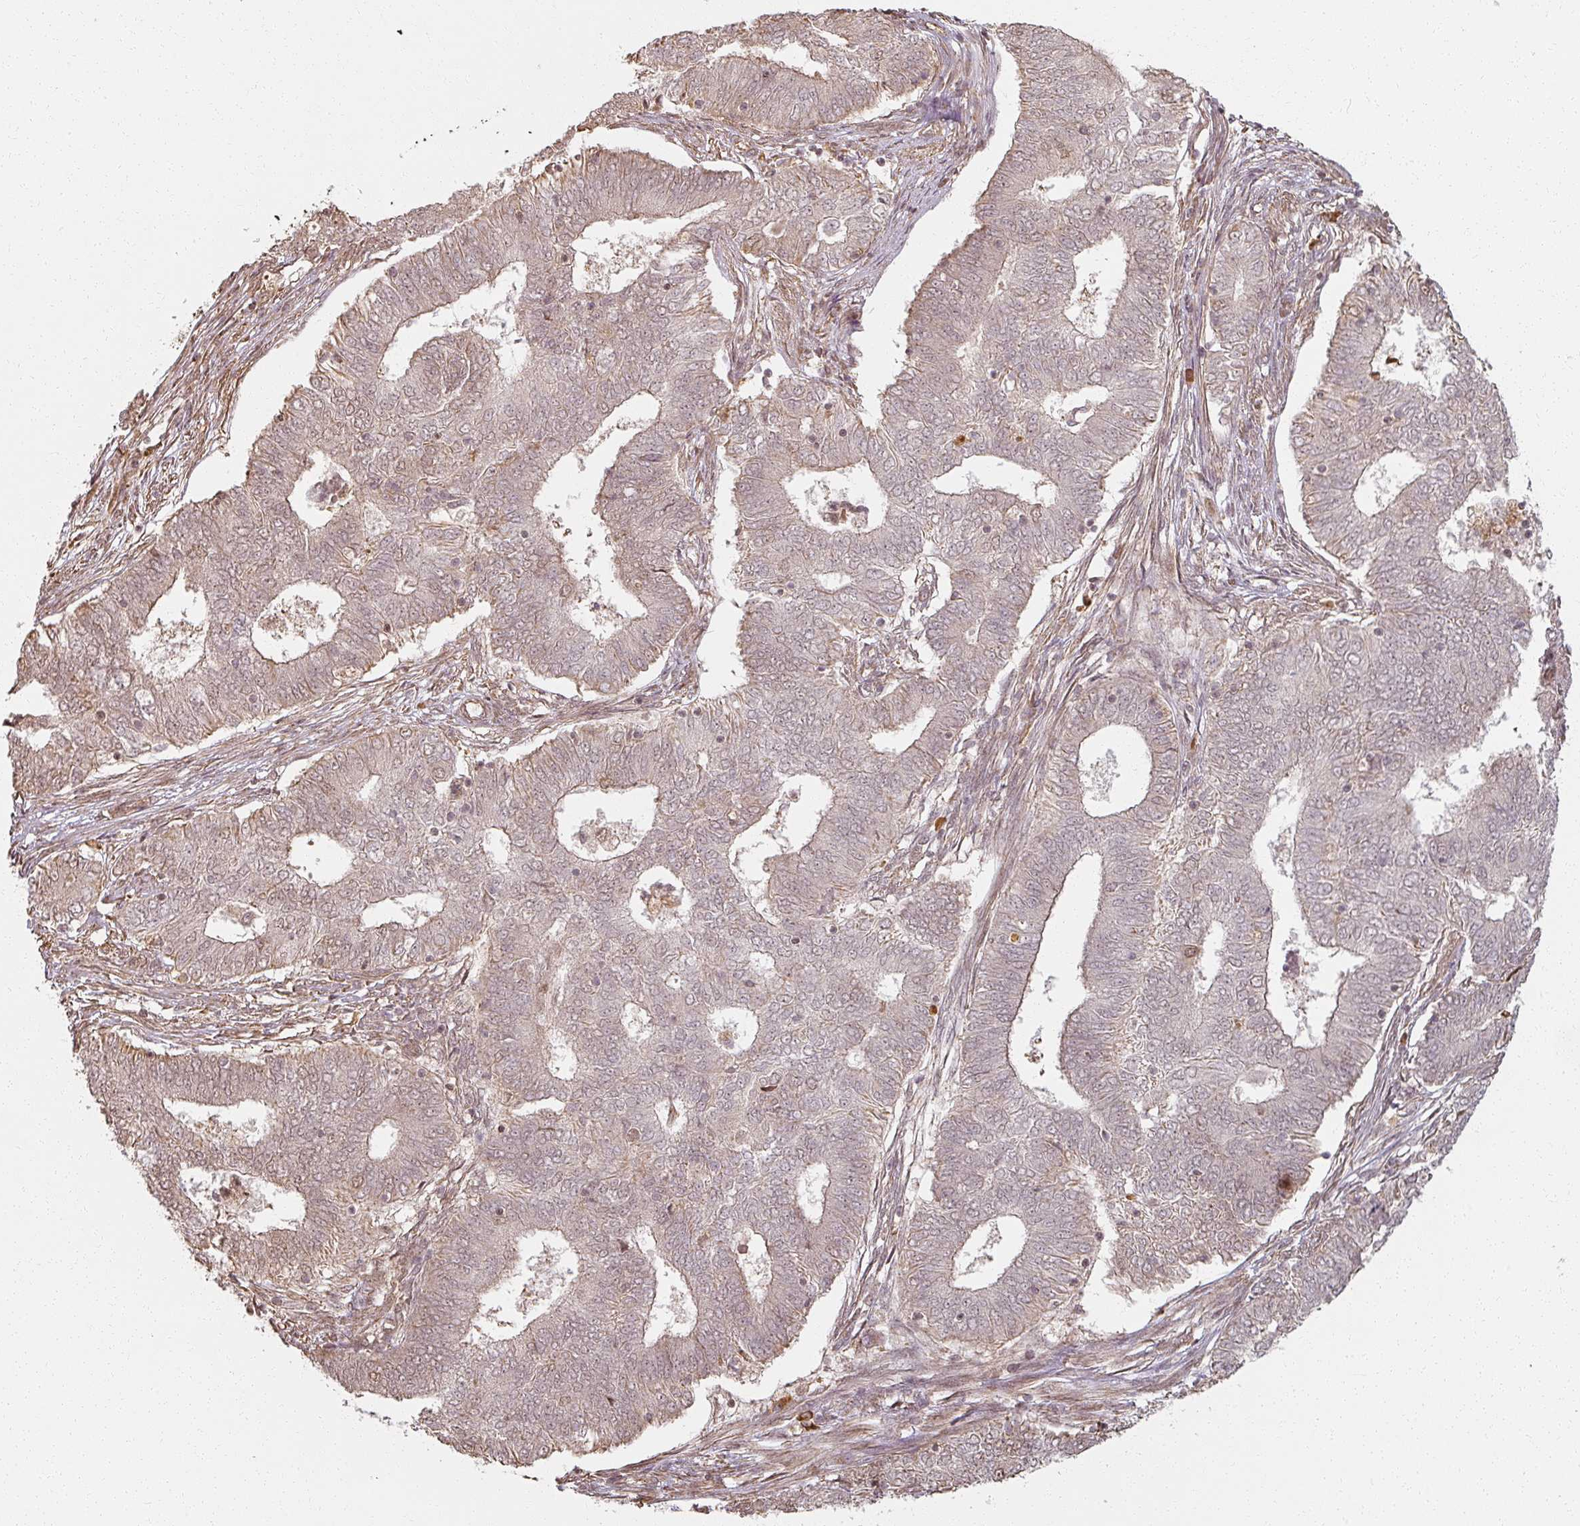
{"staining": {"intensity": "weak", "quantity": "25%-75%", "location": "cytoplasmic/membranous,nuclear"}, "tissue": "endometrial cancer", "cell_type": "Tumor cells", "image_type": "cancer", "snomed": [{"axis": "morphology", "description": "Adenocarcinoma, NOS"}, {"axis": "topography", "description": "Endometrium"}], "caption": "A histopathology image of endometrial cancer (adenocarcinoma) stained for a protein exhibits weak cytoplasmic/membranous and nuclear brown staining in tumor cells. (DAB (3,3'-diaminobenzidine) IHC with brightfield microscopy, high magnification).", "gene": "MED19", "patient": {"sex": "female", "age": 62}}